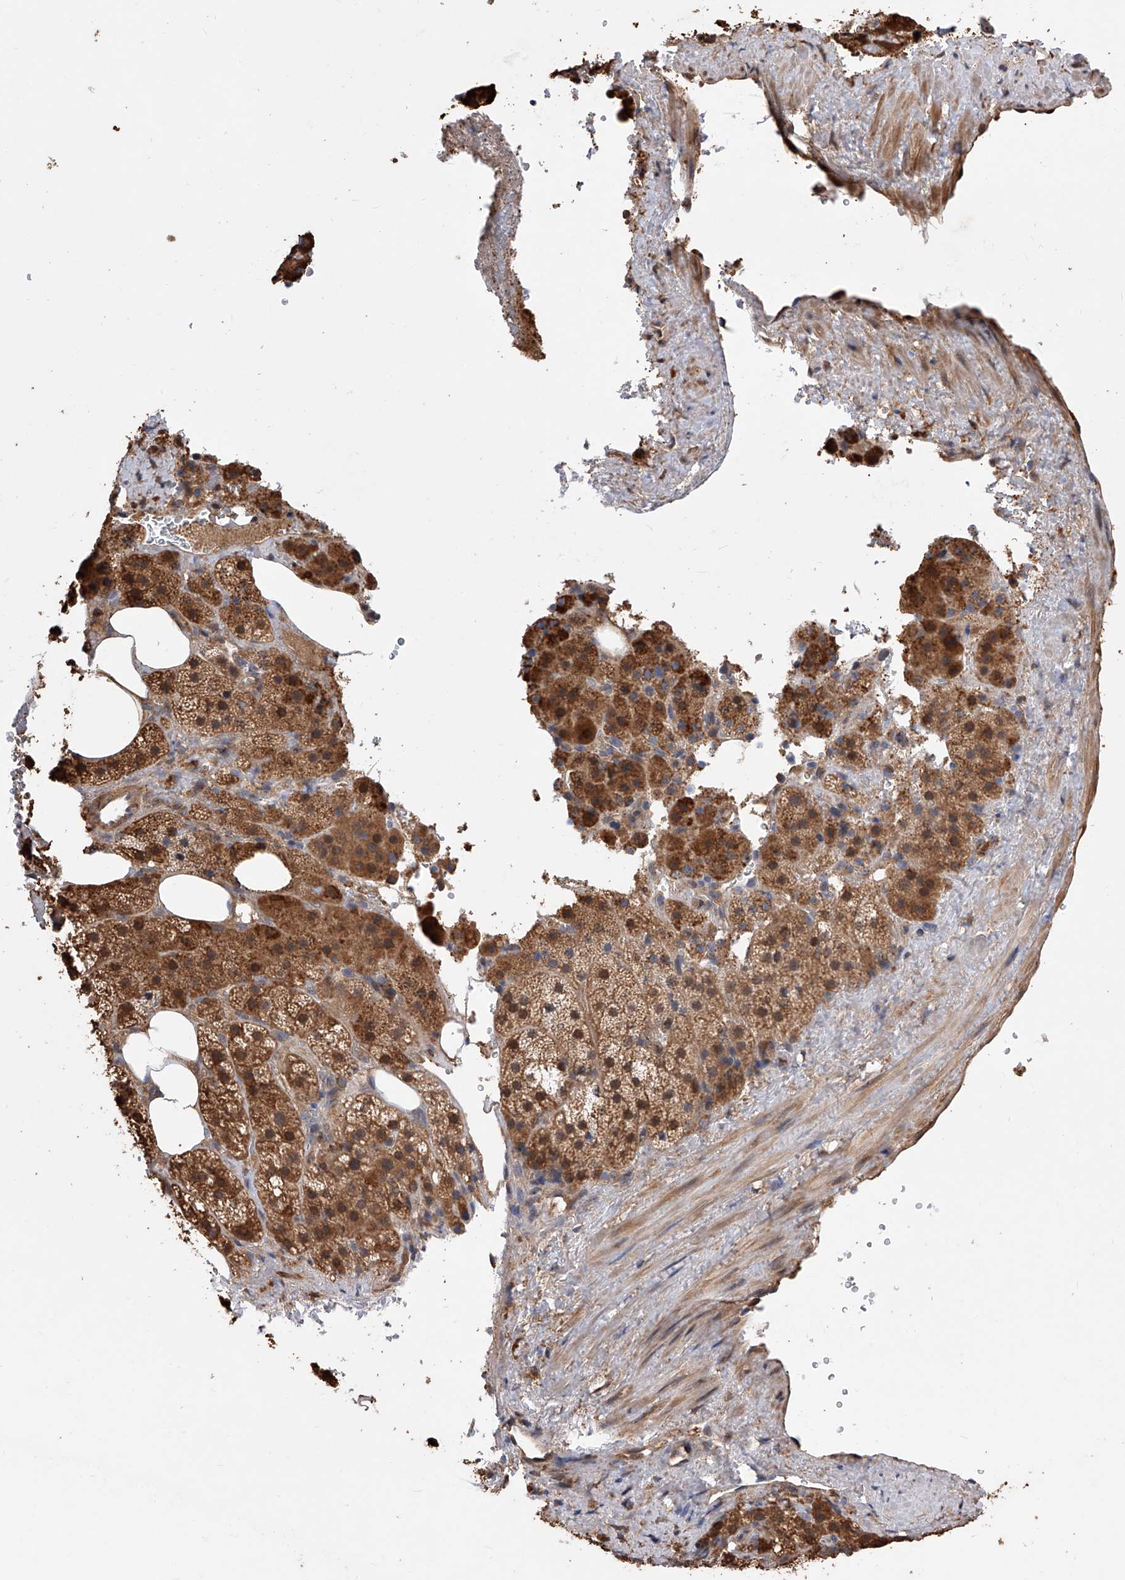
{"staining": {"intensity": "moderate", "quantity": ">75%", "location": "cytoplasmic/membranous,nuclear"}, "tissue": "adrenal gland", "cell_type": "Glandular cells", "image_type": "normal", "snomed": [{"axis": "morphology", "description": "Normal tissue, NOS"}, {"axis": "topography", "description": "Adrenal gland"}], "caption": "The image demonstrates immunohistochemical staining of normal adrenal gland. There is moderate cytoplasmic/membranous,nuclear expression is present in about >75% of glandular cells.", "gene": "GMDS", "patient": {"sex": "female", "age": 59}}